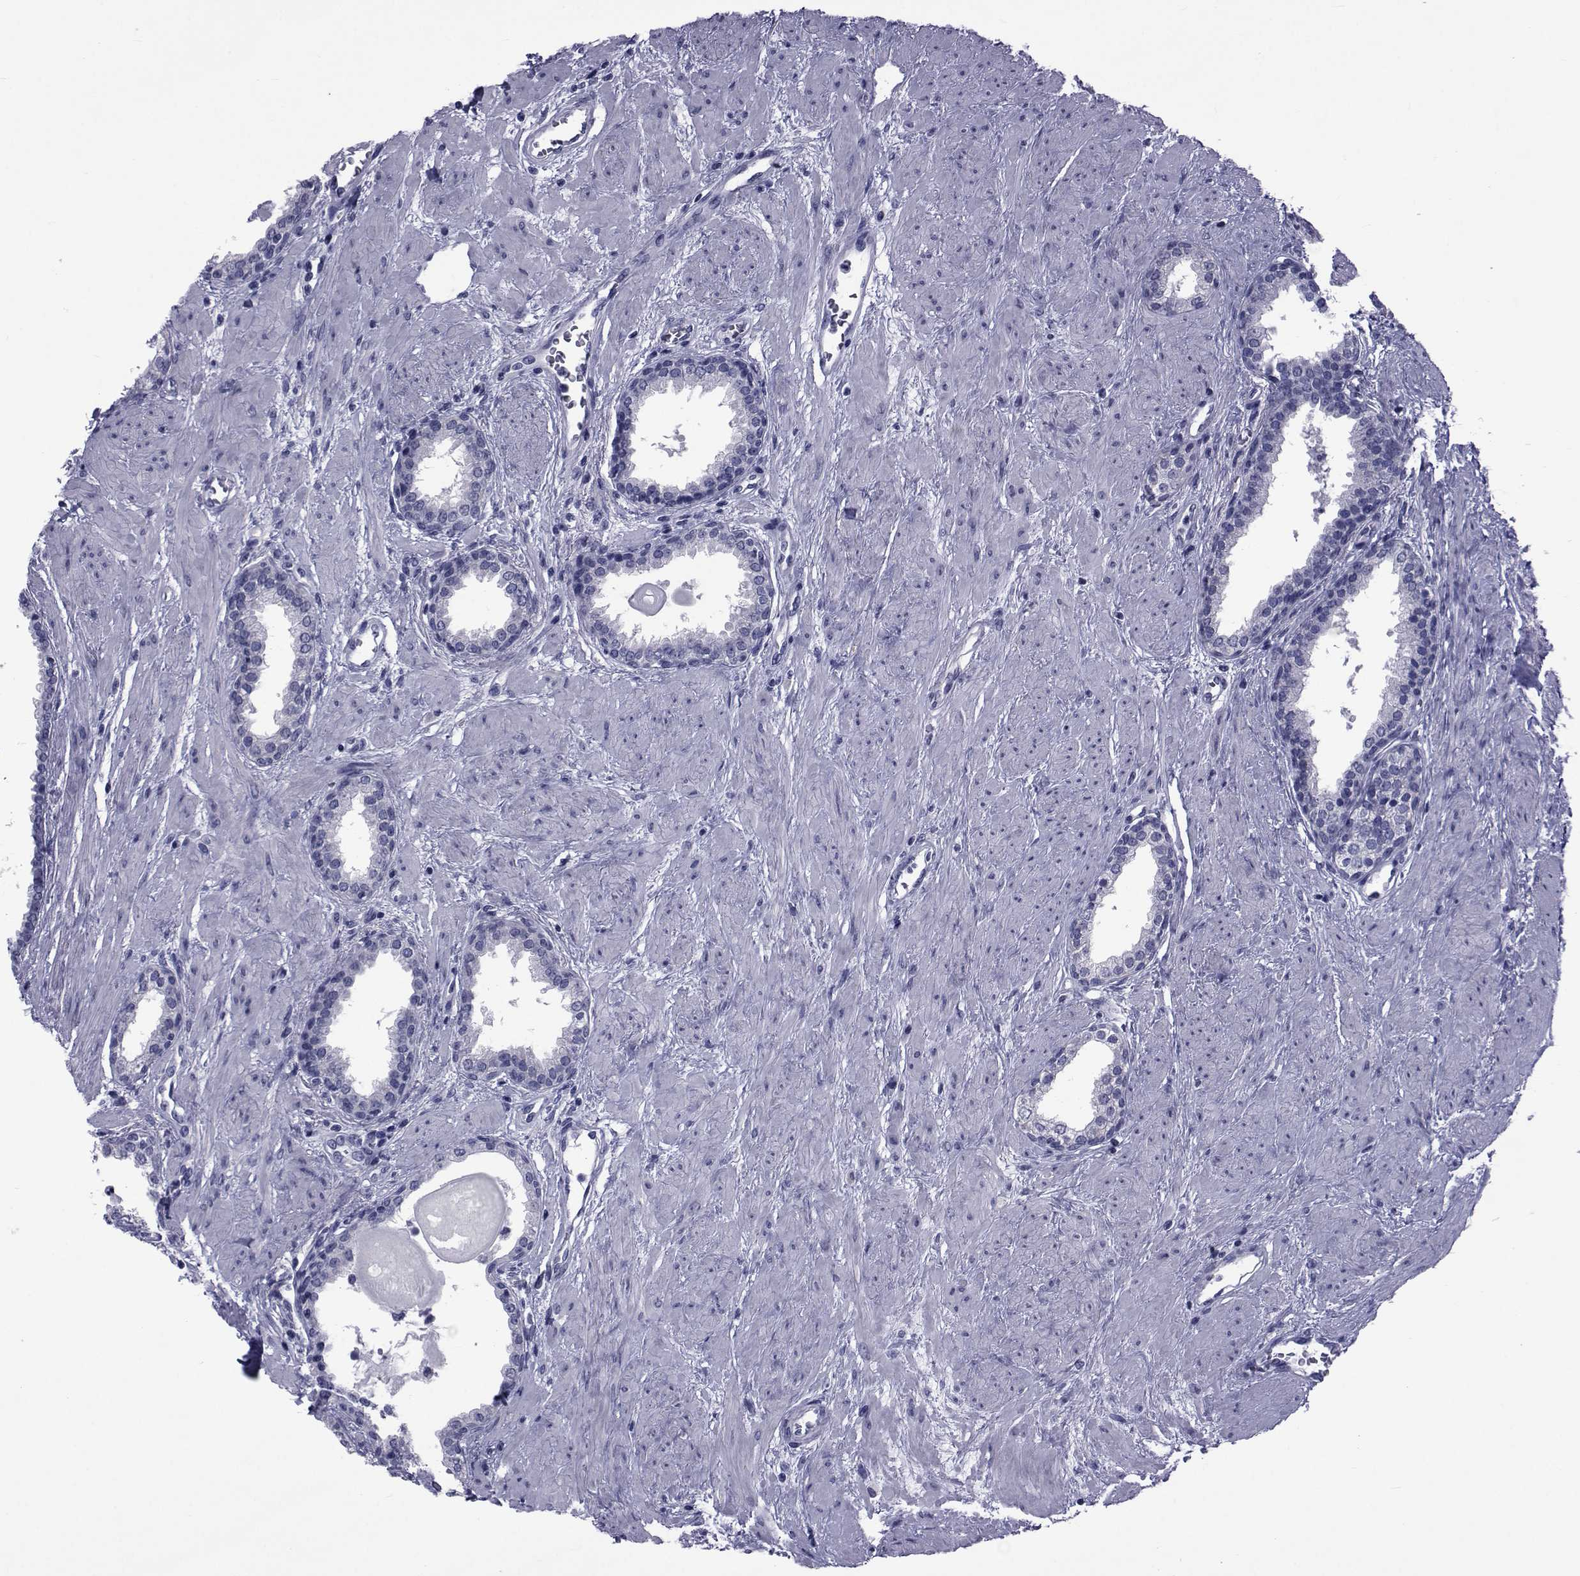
{"staining": {"intensity": "negative", "quantity": "none", "location": "none"}, "tissue": "prostate", "cell_type": "Glandular cells", "image_type": "normal", "snomed": [{"axis": "morphology", "description": "Normal tissue, NOS"}, {"axis": "topography", "description": "Prostate"}], "caption": "Unremarkable prostate was stained to show a protein in brown. There is no significant positivity in glandular cells.", "gene": "GKAP1", "patient": {"sex": "male", "age": 51}}